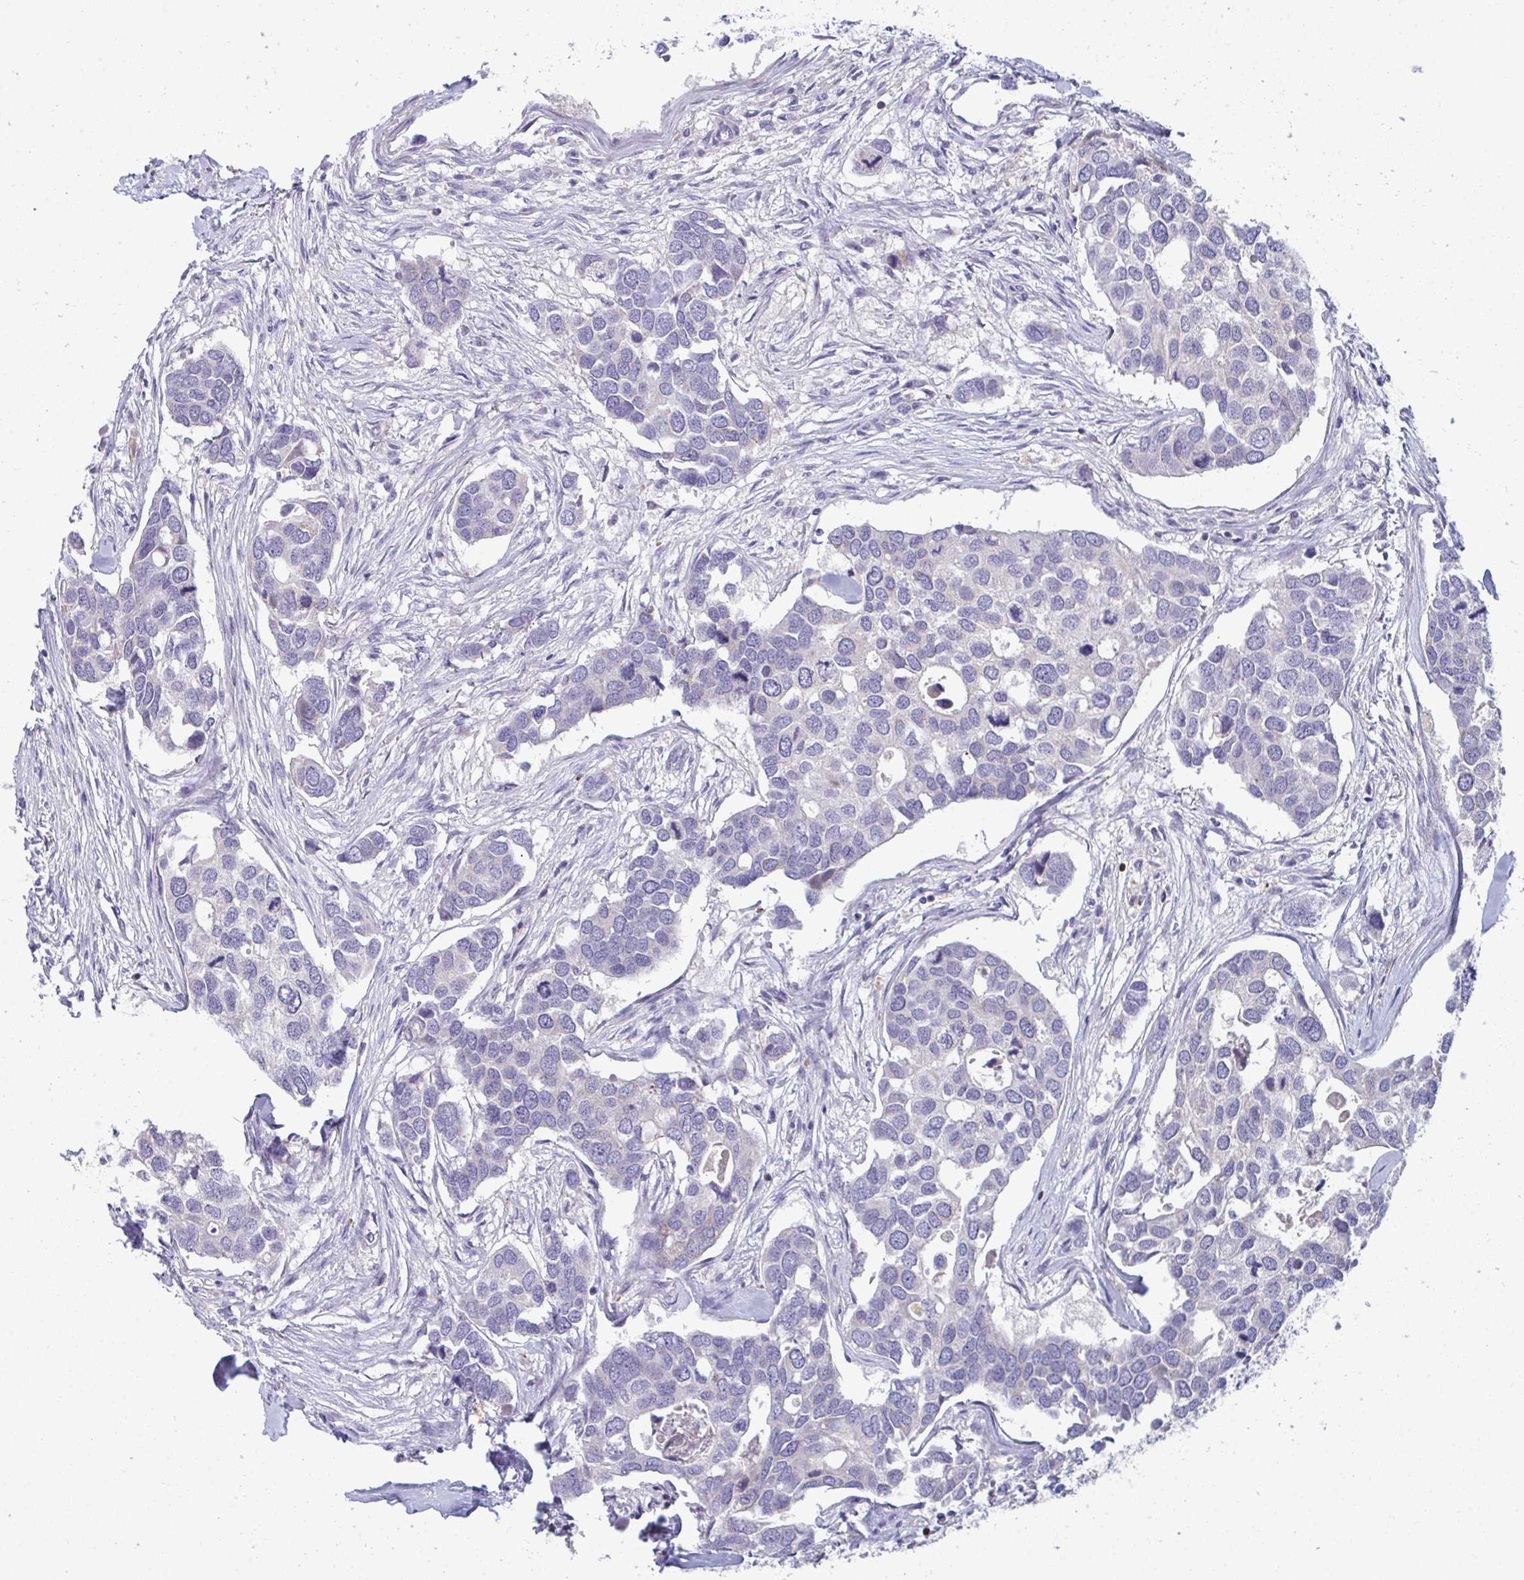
{"staining": {"intensity": "negative", "quantity": "none", "location": "none"}, "tissue": "breast cancer", "cell_type": "Tumor cells", "image_type": "cancer", "snomed": [{"axis": "morphology", "description": "Duct carcinoma"}, {"axis": "topography", "description": "Breast"}], "caption": "Immunohistochemistry micrograph of neoplastic tissue: breast cancer stained with DAB shows no significant protein positivity in tumor cells.", "gene": "AOC2", "patient": {"sex": "female", "age": 83}}